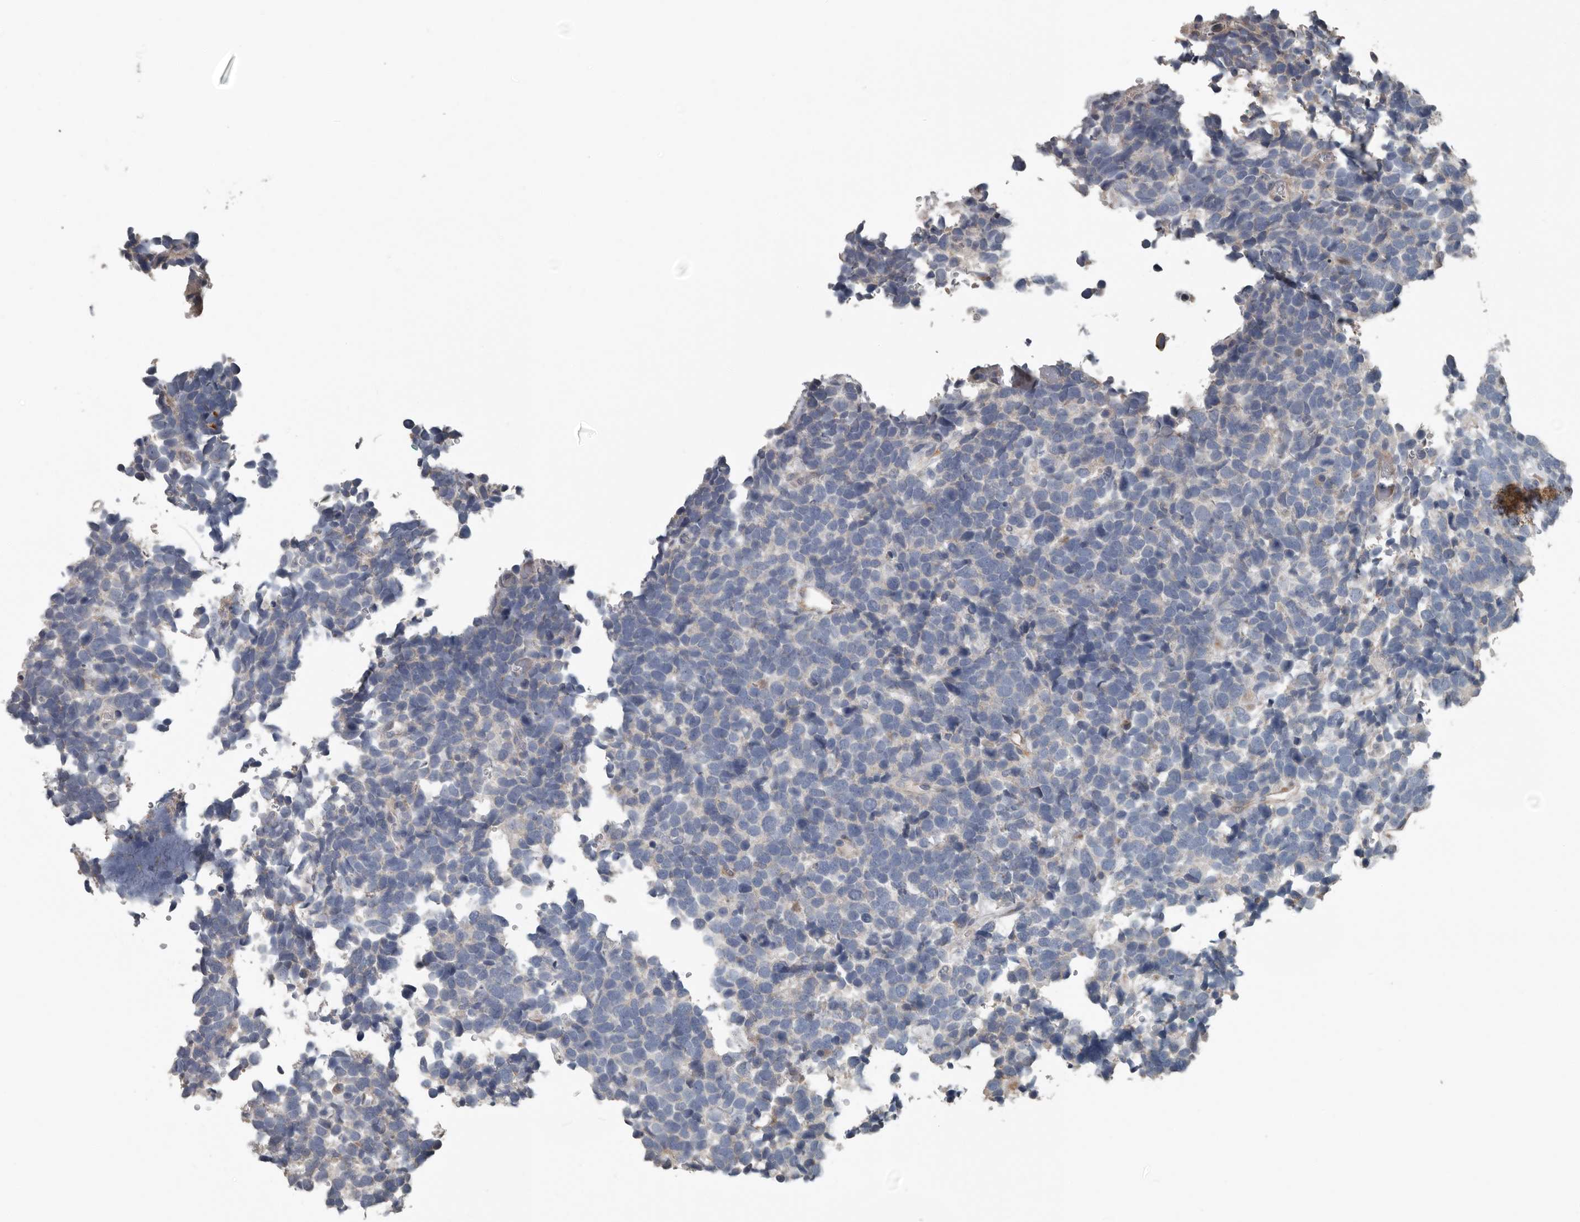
{"staining": {"intensity": "negative", "quantity": "none", "location": "none"}, "tissue": "urothelial cancer", "cell_type": "Tumor cells", "image_type": "cancer", "snomed": [{"axis": "morphology", "description": "Urothelial carcinoma, High grade"}, {"axis": "topography", "description": "Urinary bladder"}], "caption": "This is an immunohistochemistry (IHC) histopathology image of urothelial cancer. There is no positivity in tumor cells.", "gene": "DPY19L4", "patient": {"sex": "female", "age": 82}}